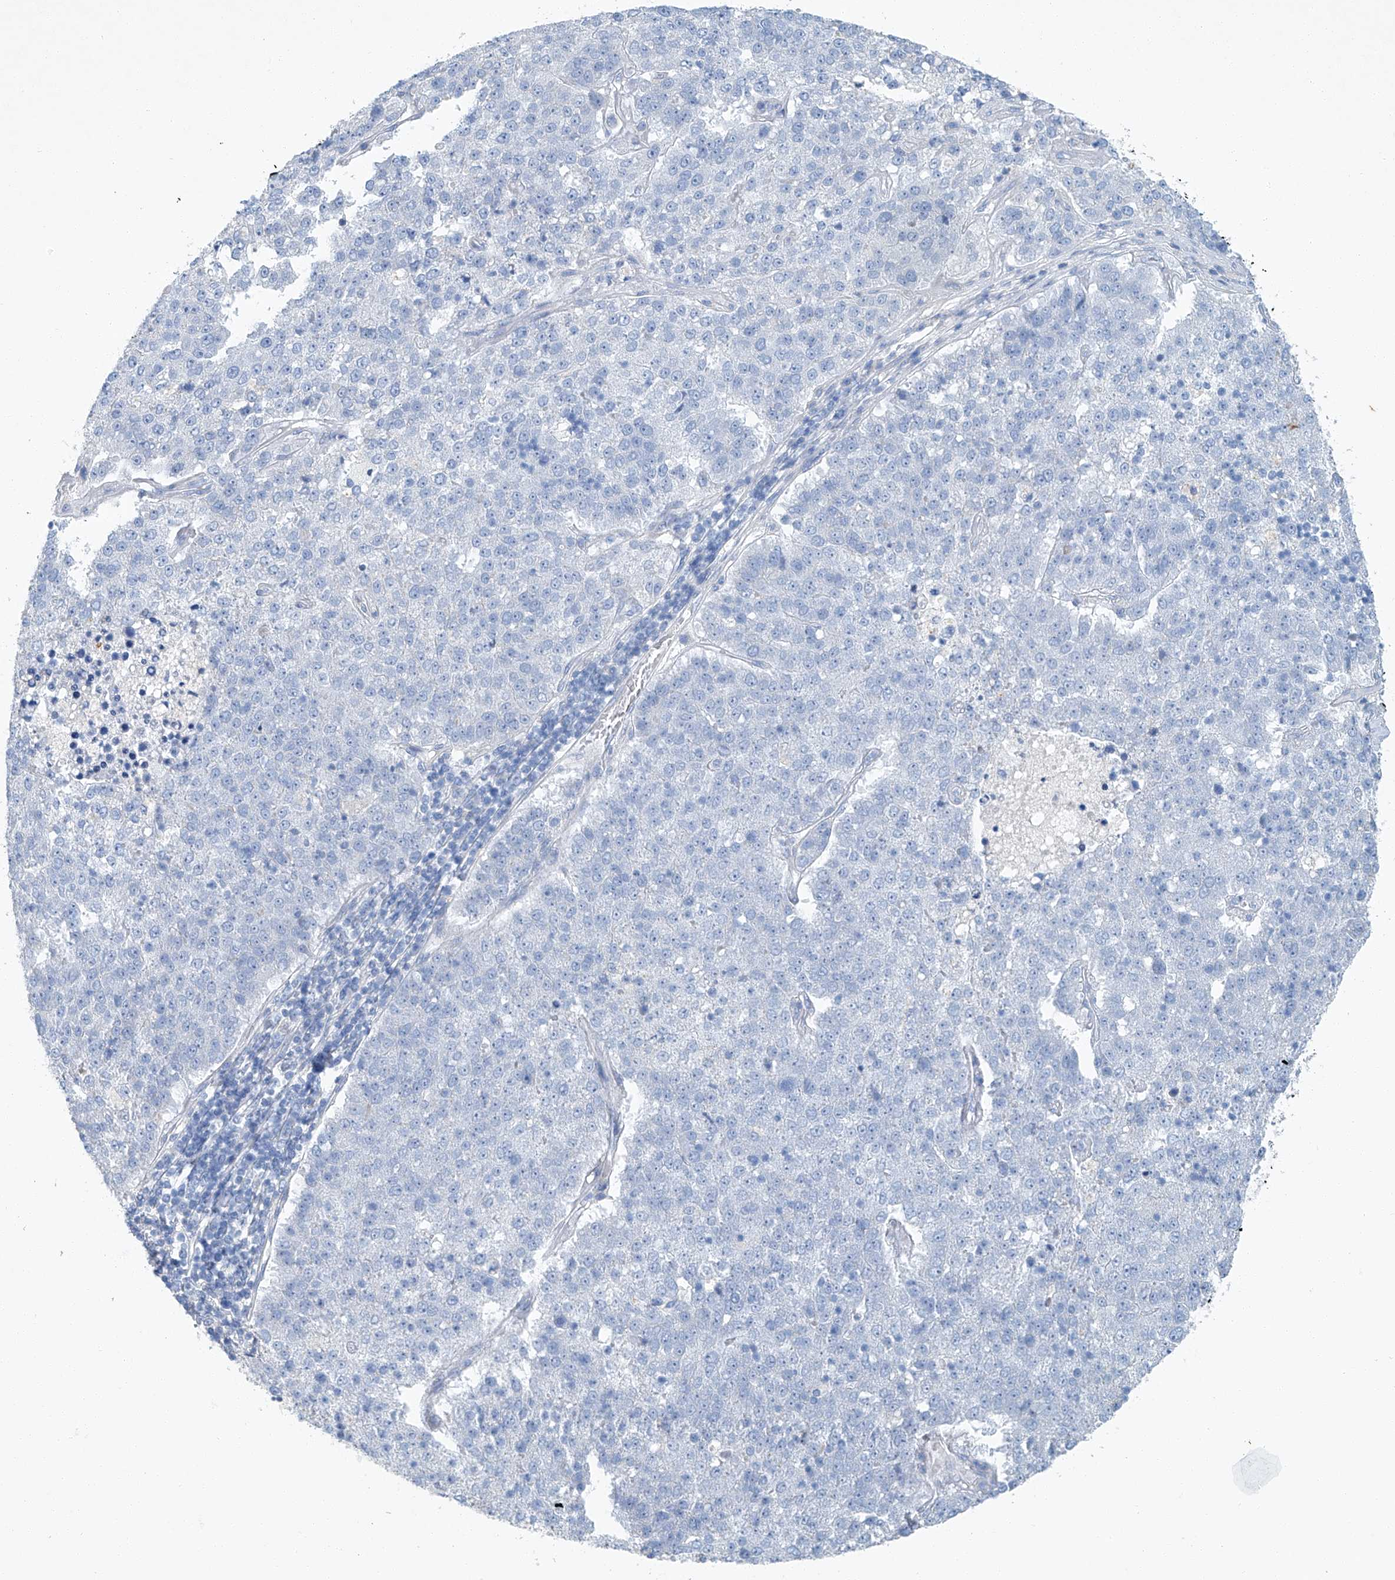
{"staining": {"intensity": "negative", "quantity": "none", "location": "none"}, "tissue": "pancreatic cancer", "cell_type": "Tumor cells", "image_type": "cancer", "snomed": [{"axis": "morphology", "description": "Adenocarcinoma, NOS"}, {"axis": "topography", "description": "Pancreas"}], "caption": "Immunohistochemical staining of human pancreatic cancer (adenocarcinoma) exhibits no significant expression in tumor cells.", "gene": "C1orf87", "patient": {"sex": "female", "age": 61}}